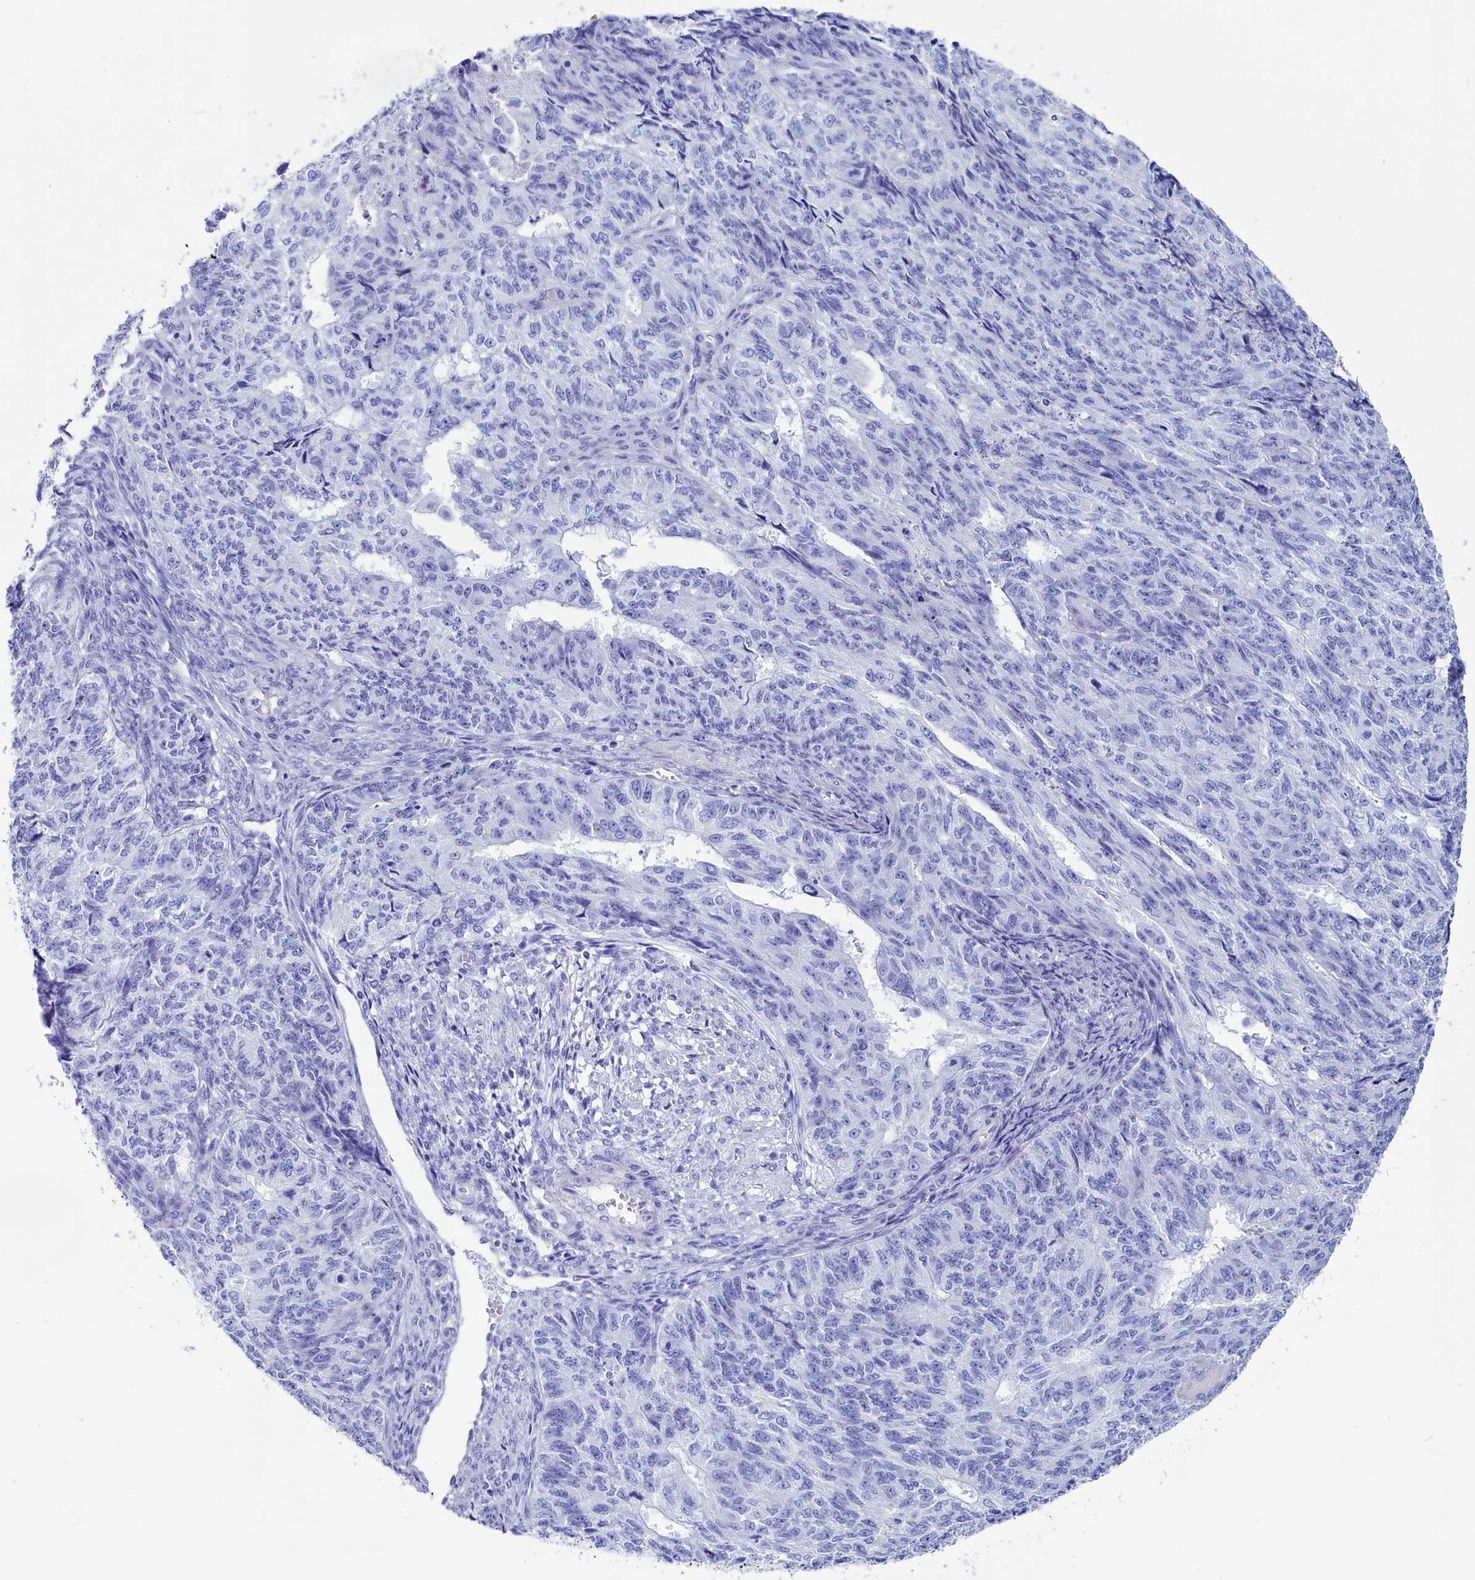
{"staining": {"intensity": "negative", "quantity": "none", "location": "none"}, "tissue": "endometrial cancer", "cell_type": "Tumor cells", "image_type": "cancer", "snomed": [{"axis": "morphology", "description": "Adenocarcinoma, NOS"}, {"axis": "topography", "description": "Endometrium"}], "caption": "Protein analysis of endometrial adenocarcinoma exhibits no significant expression in tumor cells. (DAB (3,3'-diaminobenzidine) IHC with hematoxylin counter stain).", "gene": "ANKRD29", "patient": {"sex": "female", "age": 32}}